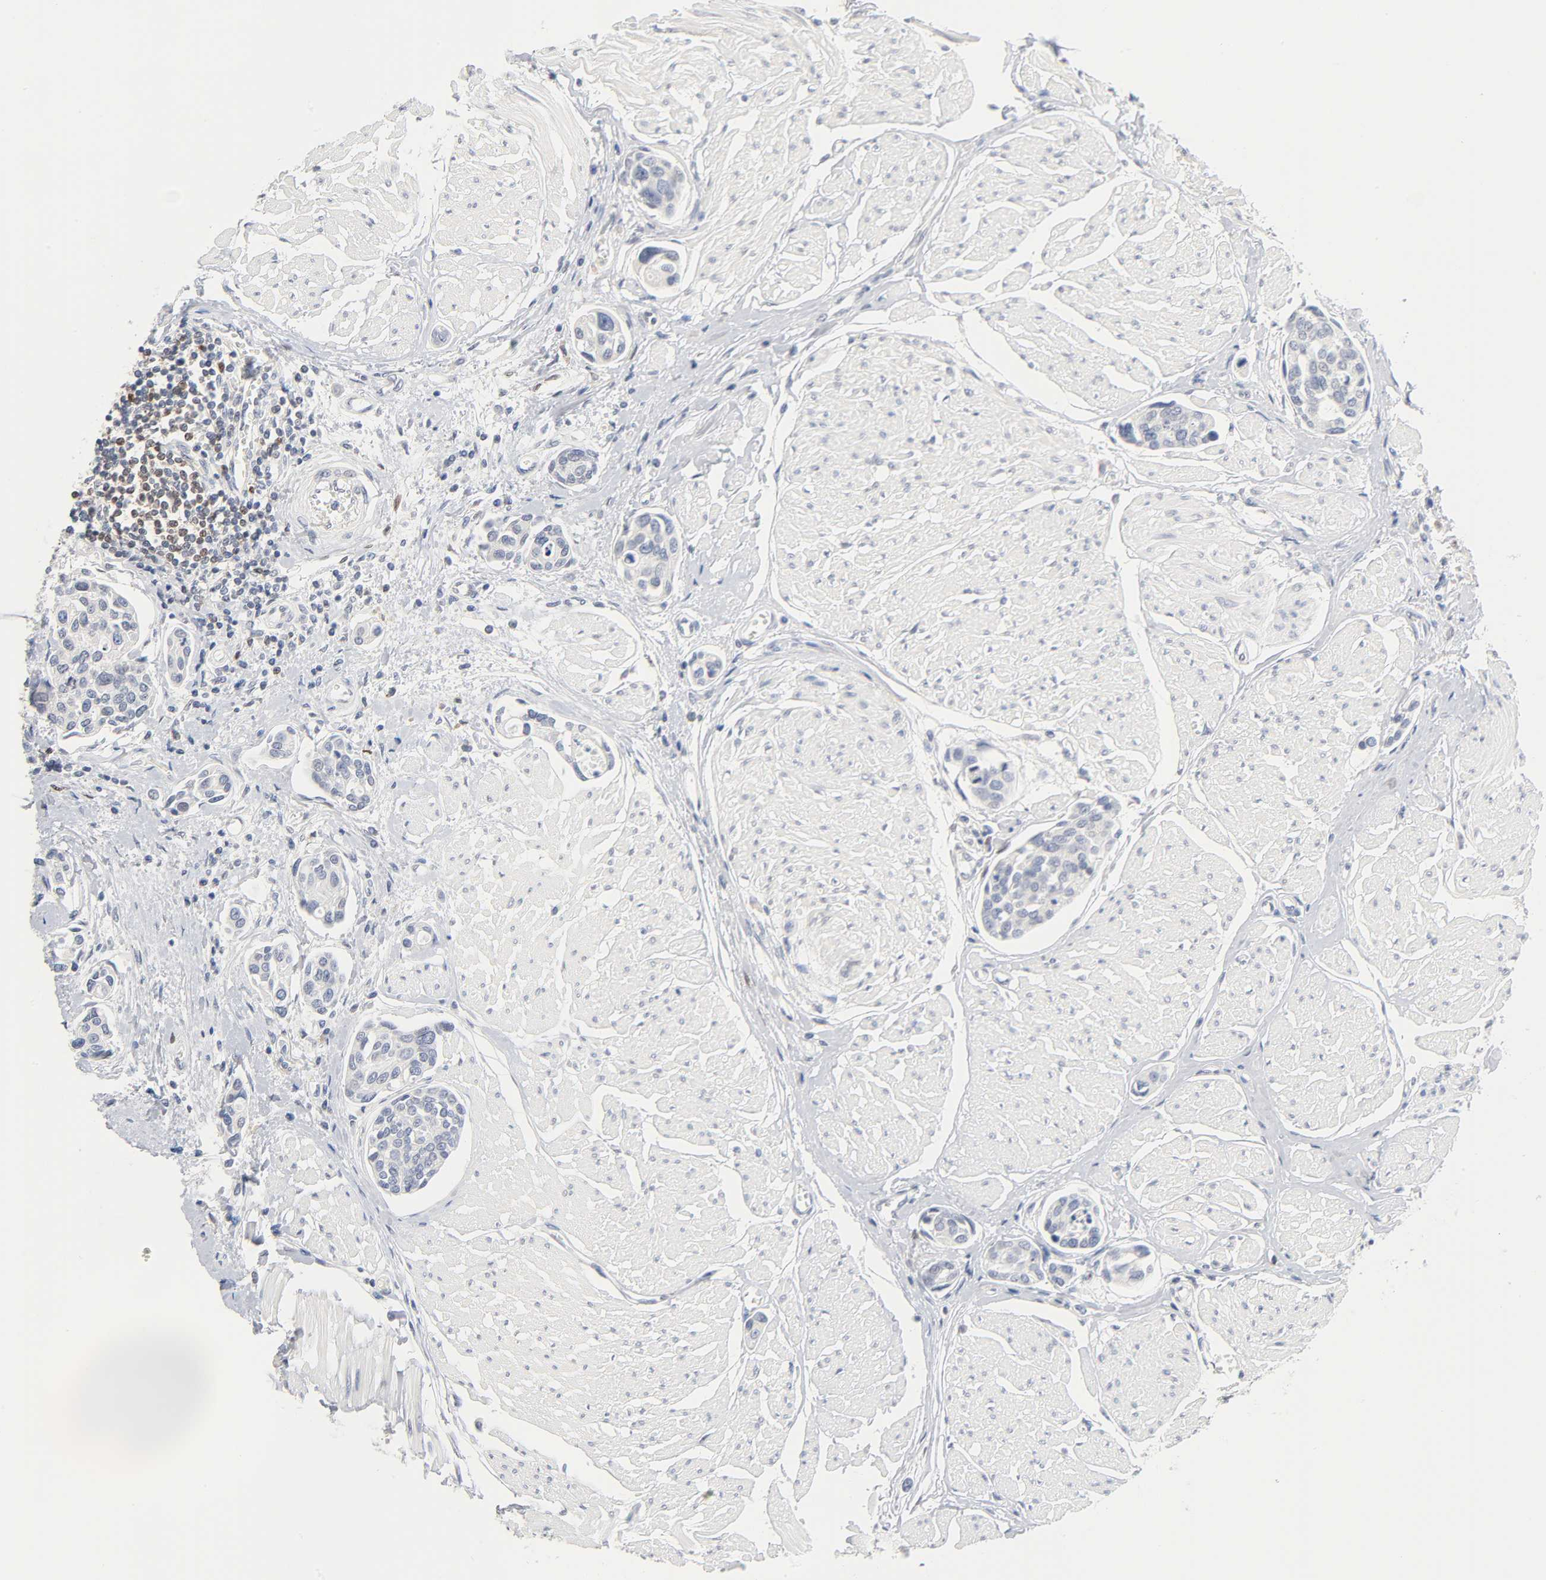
{"staining": {"intensity": "negative", "quantity": "none", "location": "none"}, "tissue": "urothelial cancer", "cell_type": "Tumor cells", "image_type": "cancer", "snomed": [{"axis": "morphology", "description": "Urothelial carcinoma, High grade"}, {"axis": "topography", "description": "Urinary bladder"}], "caption": "Immunohistochemistry (IHC) histopathology image of human urothelial cancer stained for a protein (brown), which reveals no expression in tumor cells. (Immunohistochemistry (IHC), brightfield microscopy, high magnification).", "gene": "NFATC1", "patient": {"sex": "male", "age": 78}}